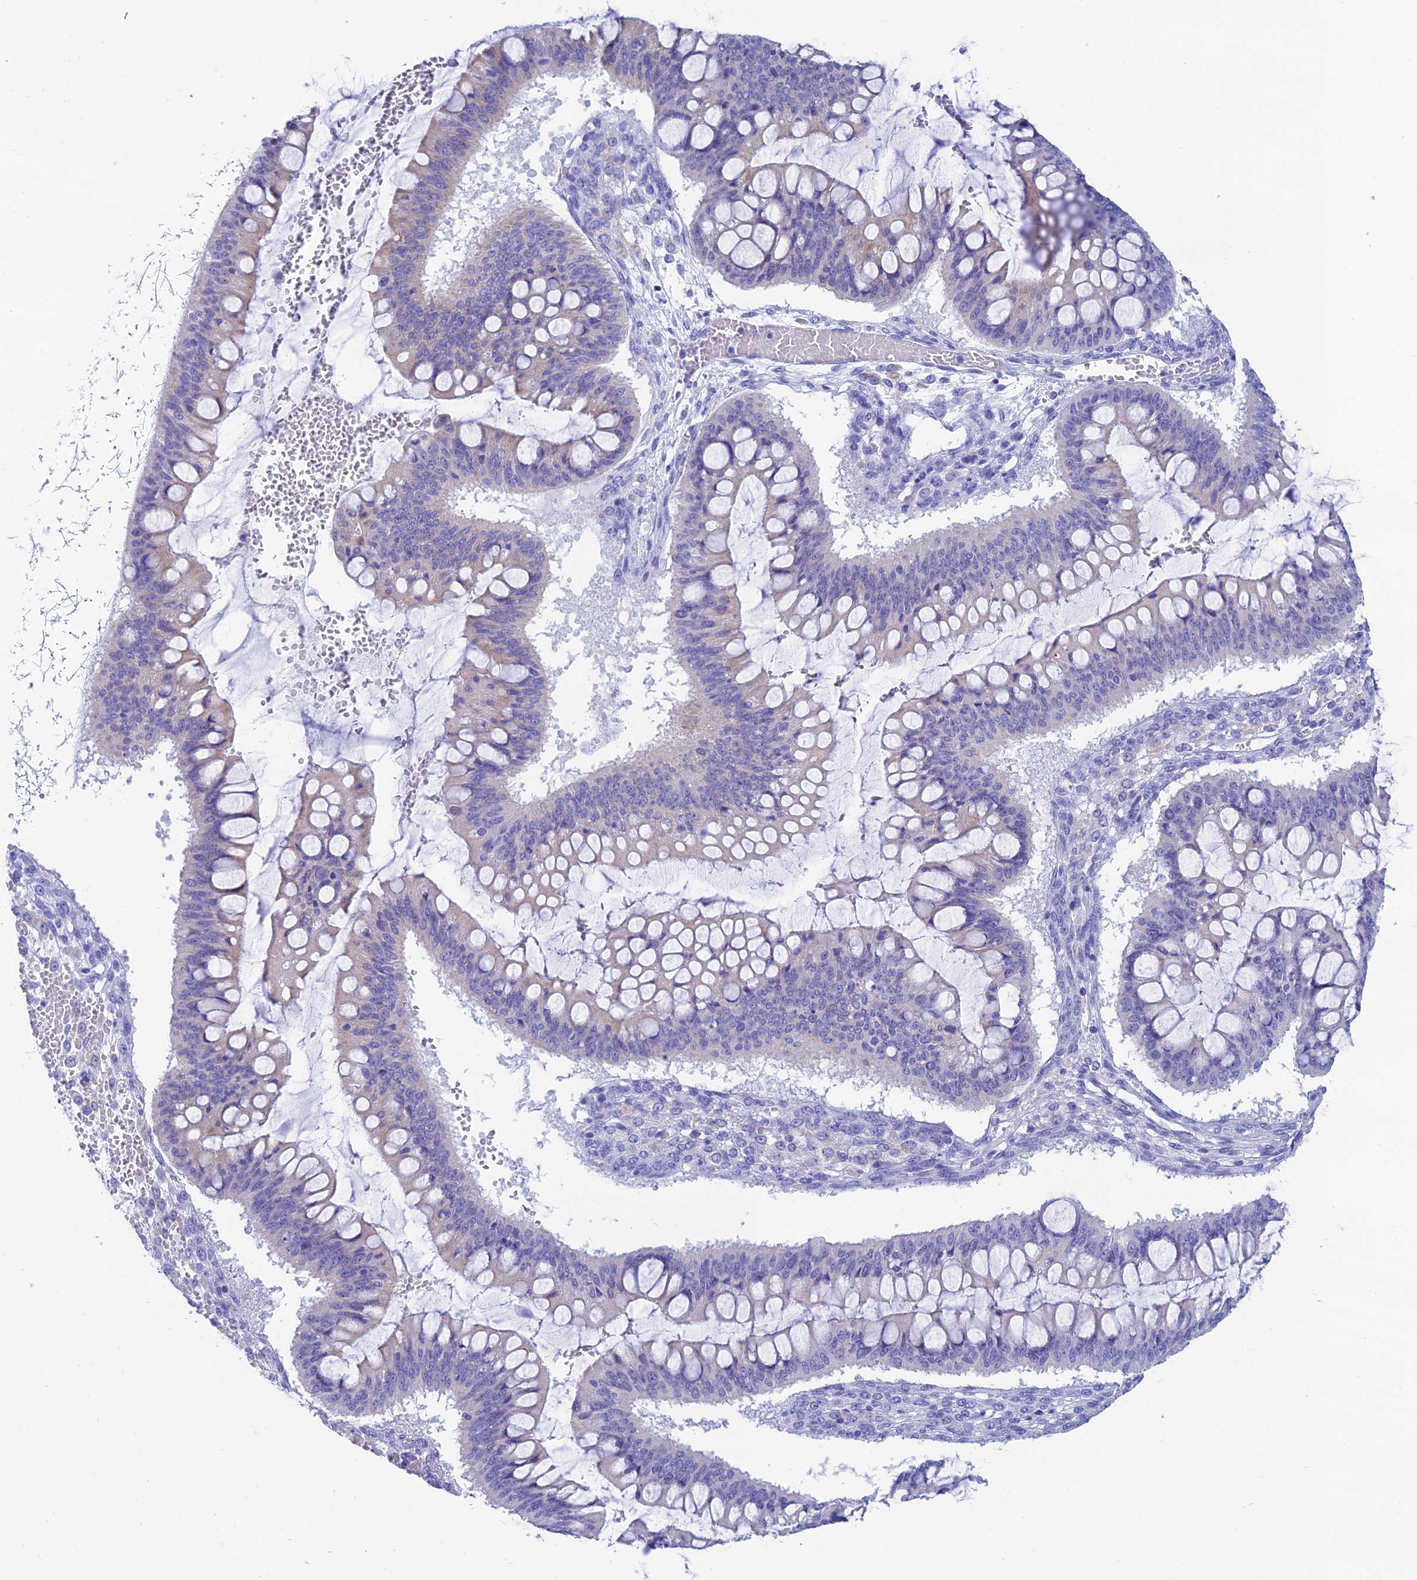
{"staining": {"intensity": "negative", "quantity": "none", "location": "none"}, "tissue": "ovarian cancer", "cell_type": "Tumor cells", "image_type": "cancer", "snomed": [{"axis": "morphology", "description": "Cystadenocarcinoma, mucinous, NOS"}, {"axis": "topography", "description": "Ovary"}], "caption": "A high-resolution micrograph shows immunohistochemistry staining of ovarian mucinous cystadenocarcinoma, which displays no significant staining in tumor cells.", "gene": "REEP4", "patient": {"sex": "female", "age": 73}}